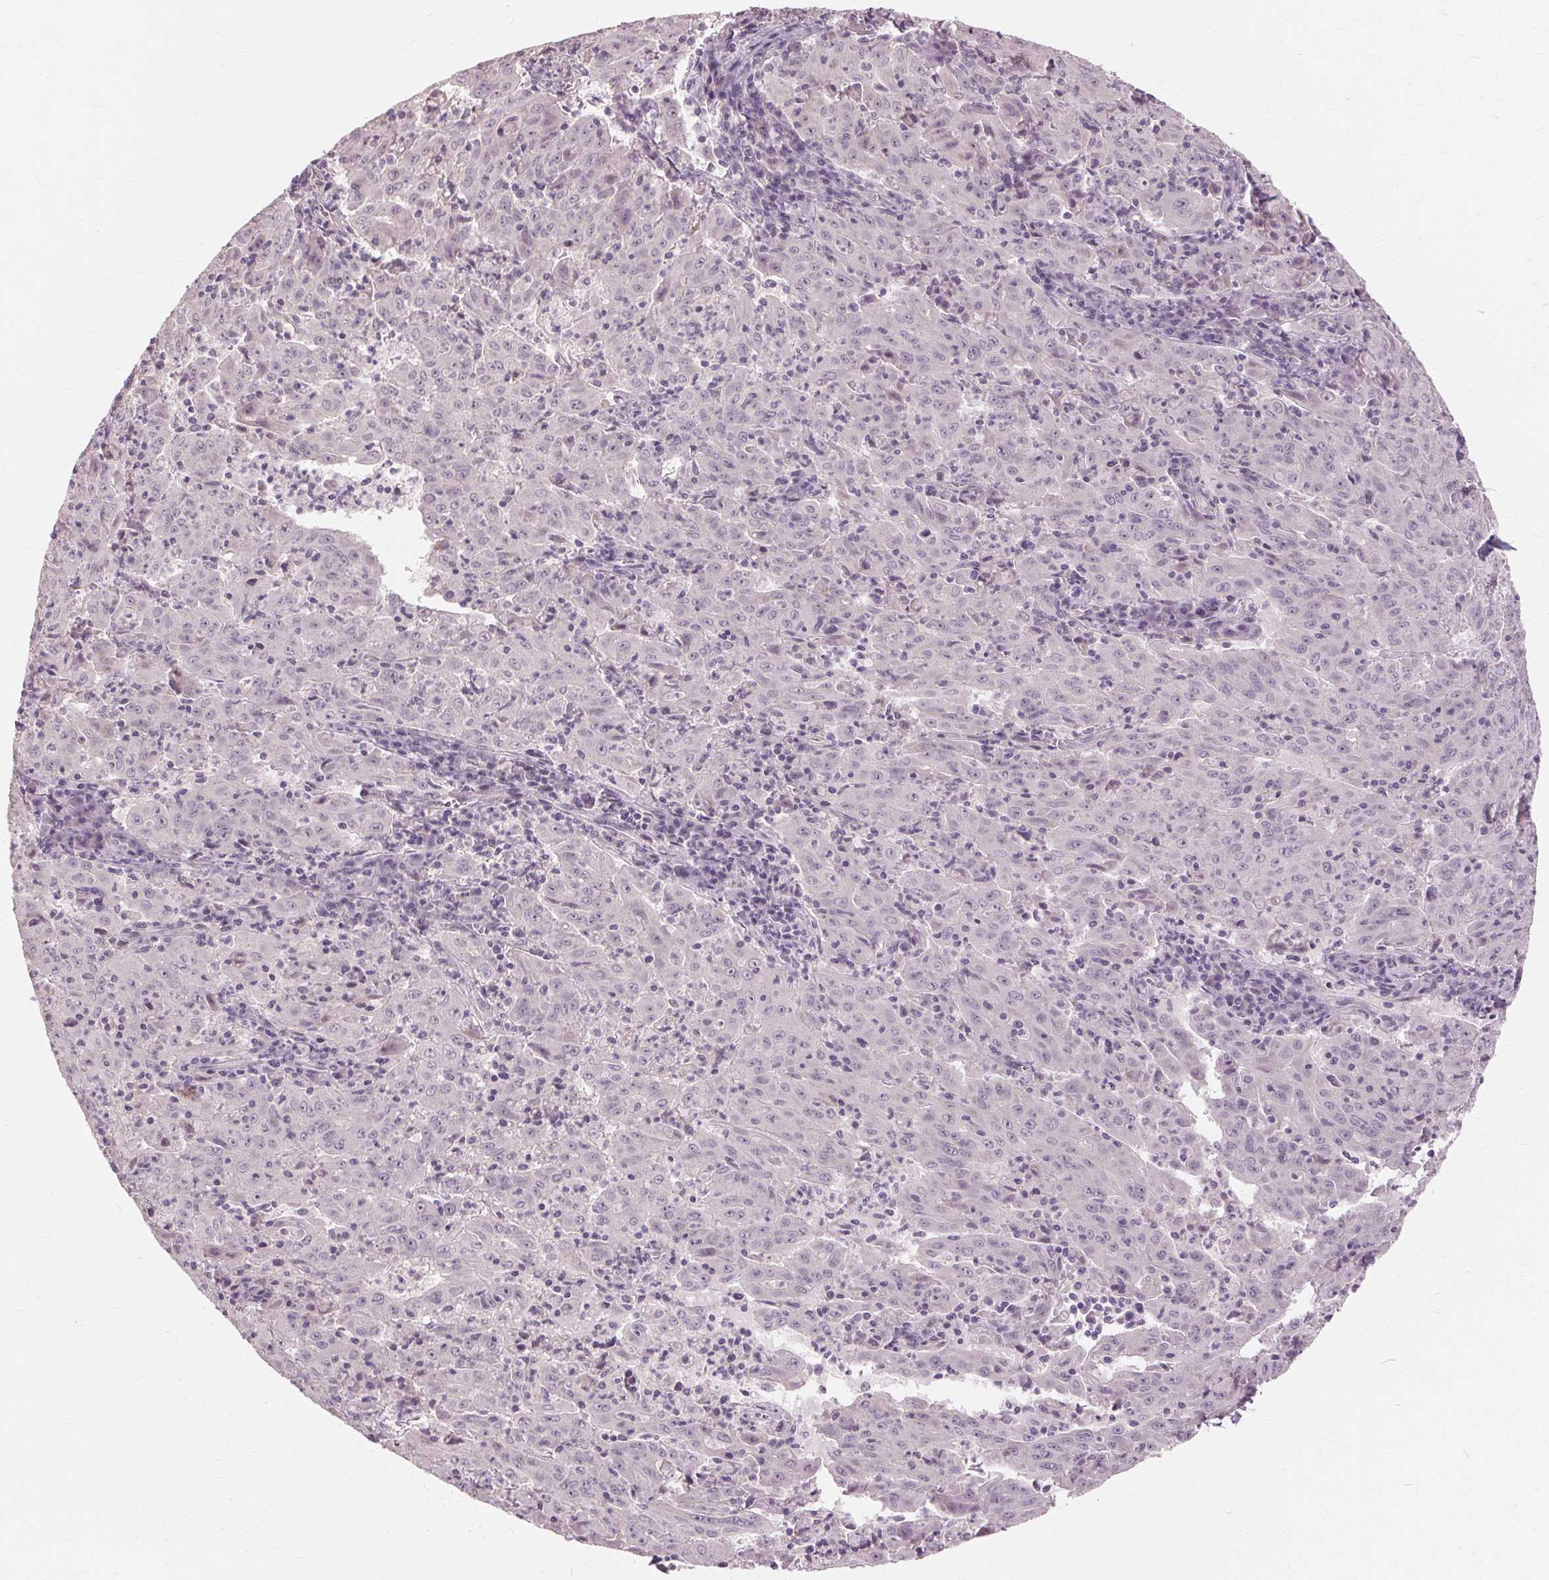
{"staining": {"intensity": "negative", "quantity": "none", "location": "none"}, "tissue": "pancreatic cancer", "cell_type": "Tumor cells", "image_type": "cancer", "snomed": [{"axis": "morphology", "description": "Adenocarcinoma, NOS"}, {"axis": "topography", "description": "Pancreas"}], "caption": "Immunohistochemical staining of pancreatic adenocarcinoma demonstrates no significant staining in tumor cells.", "gene": "SIGLEC6", "patient": {"sex": "male", "age": 63}}